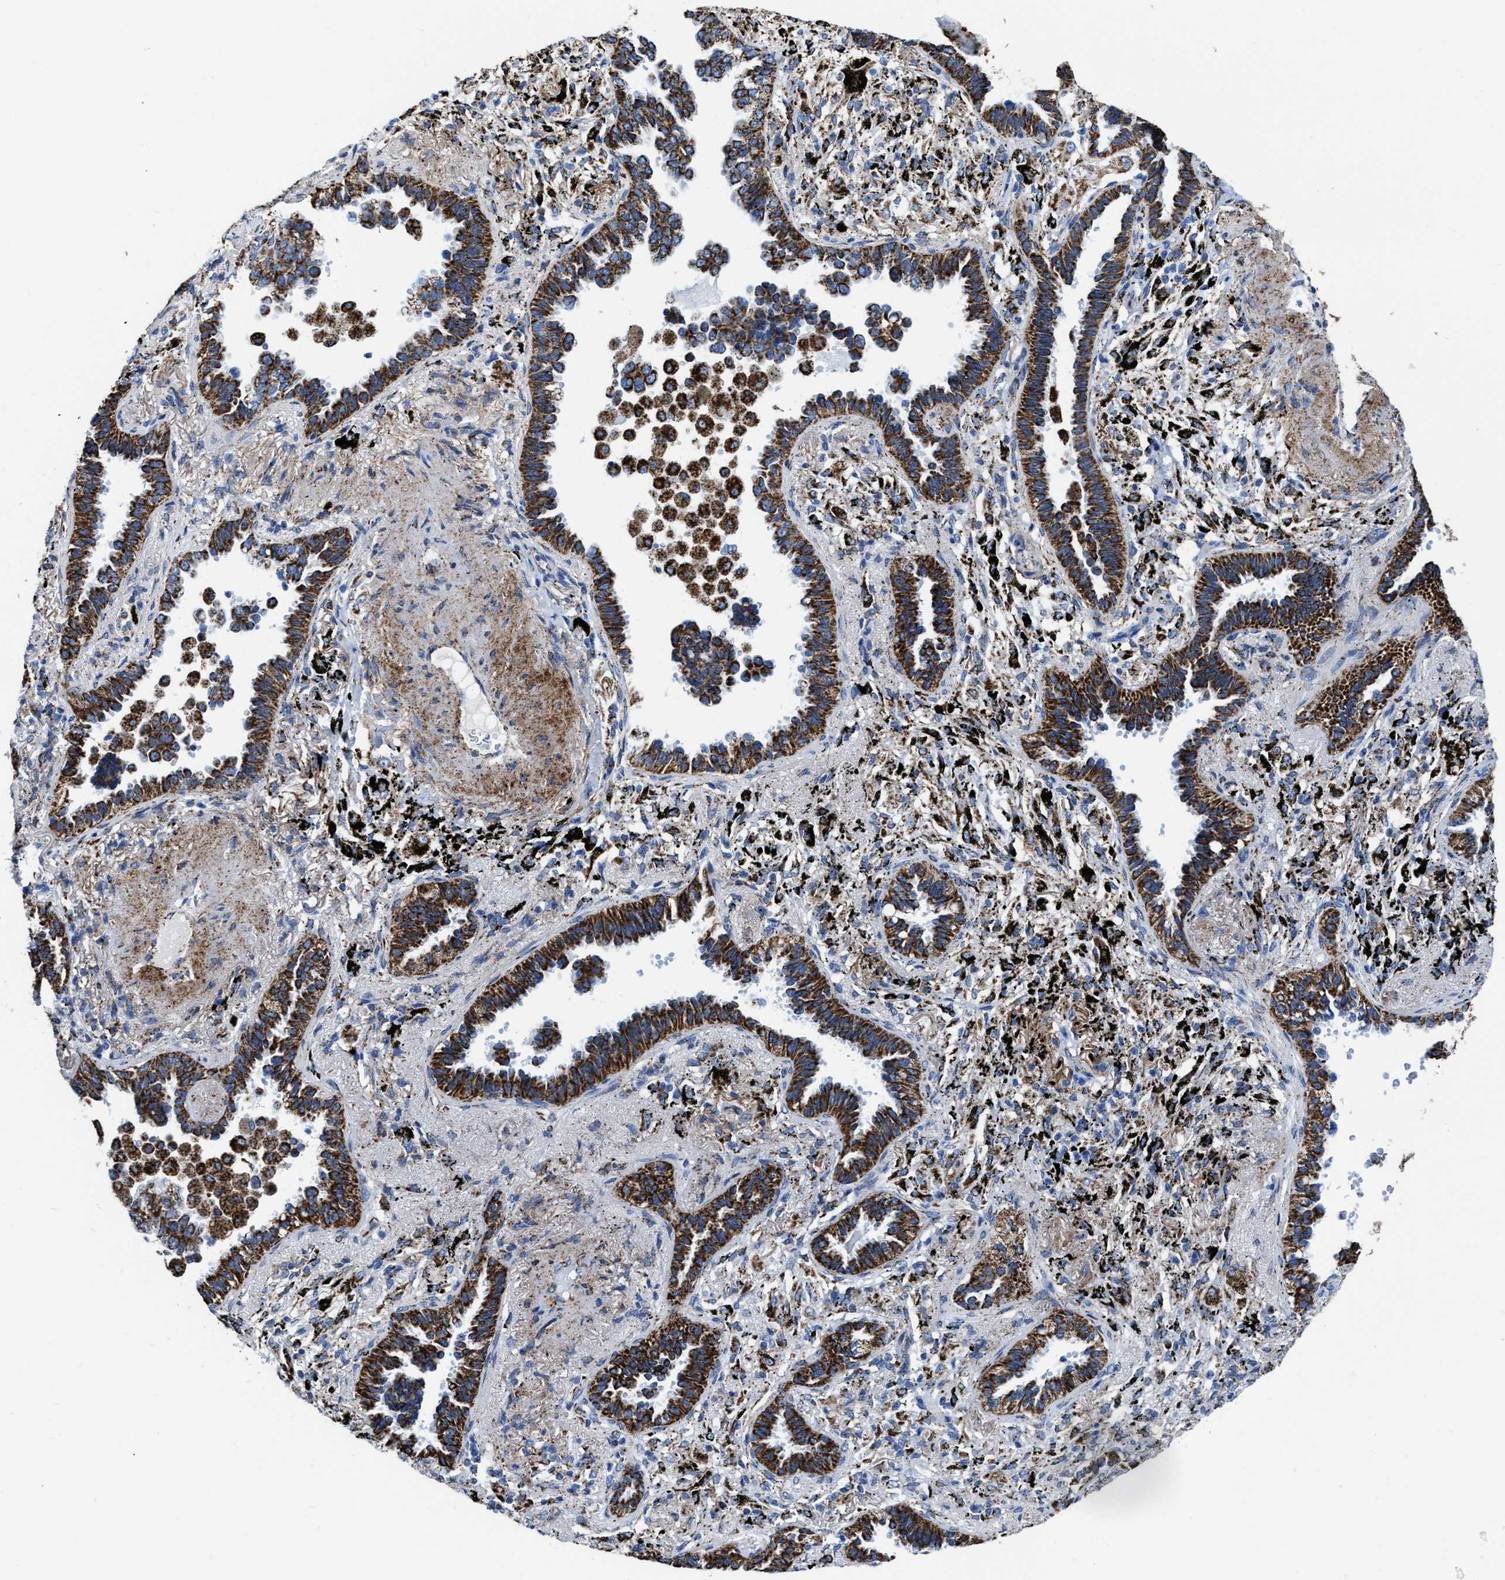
{"staining": {"intensity": "strong", "quantity": ">75%", "location": "cytoplasmic/membranous"}, "tissue": "lung cancer", "cell_type": "Tumor cells", "image_type": "cancer", "snomed": [{"axis": "morphology", "description": "Adenocarcinoma, NOS"}, {"axis": "topography", "description": "Lung"}], "caption": "This histopathology image displays adenocarcinoma (lung) stained with immunohistochemistry (IHC) to label a protein in brown. The cytoplasmic/membranous of tumor cells show strong positivity for the protein. Nuclei are counter-stained blue.", "gene": "ALDH1B1", "patient": {"sex": "male", "age": 59}}